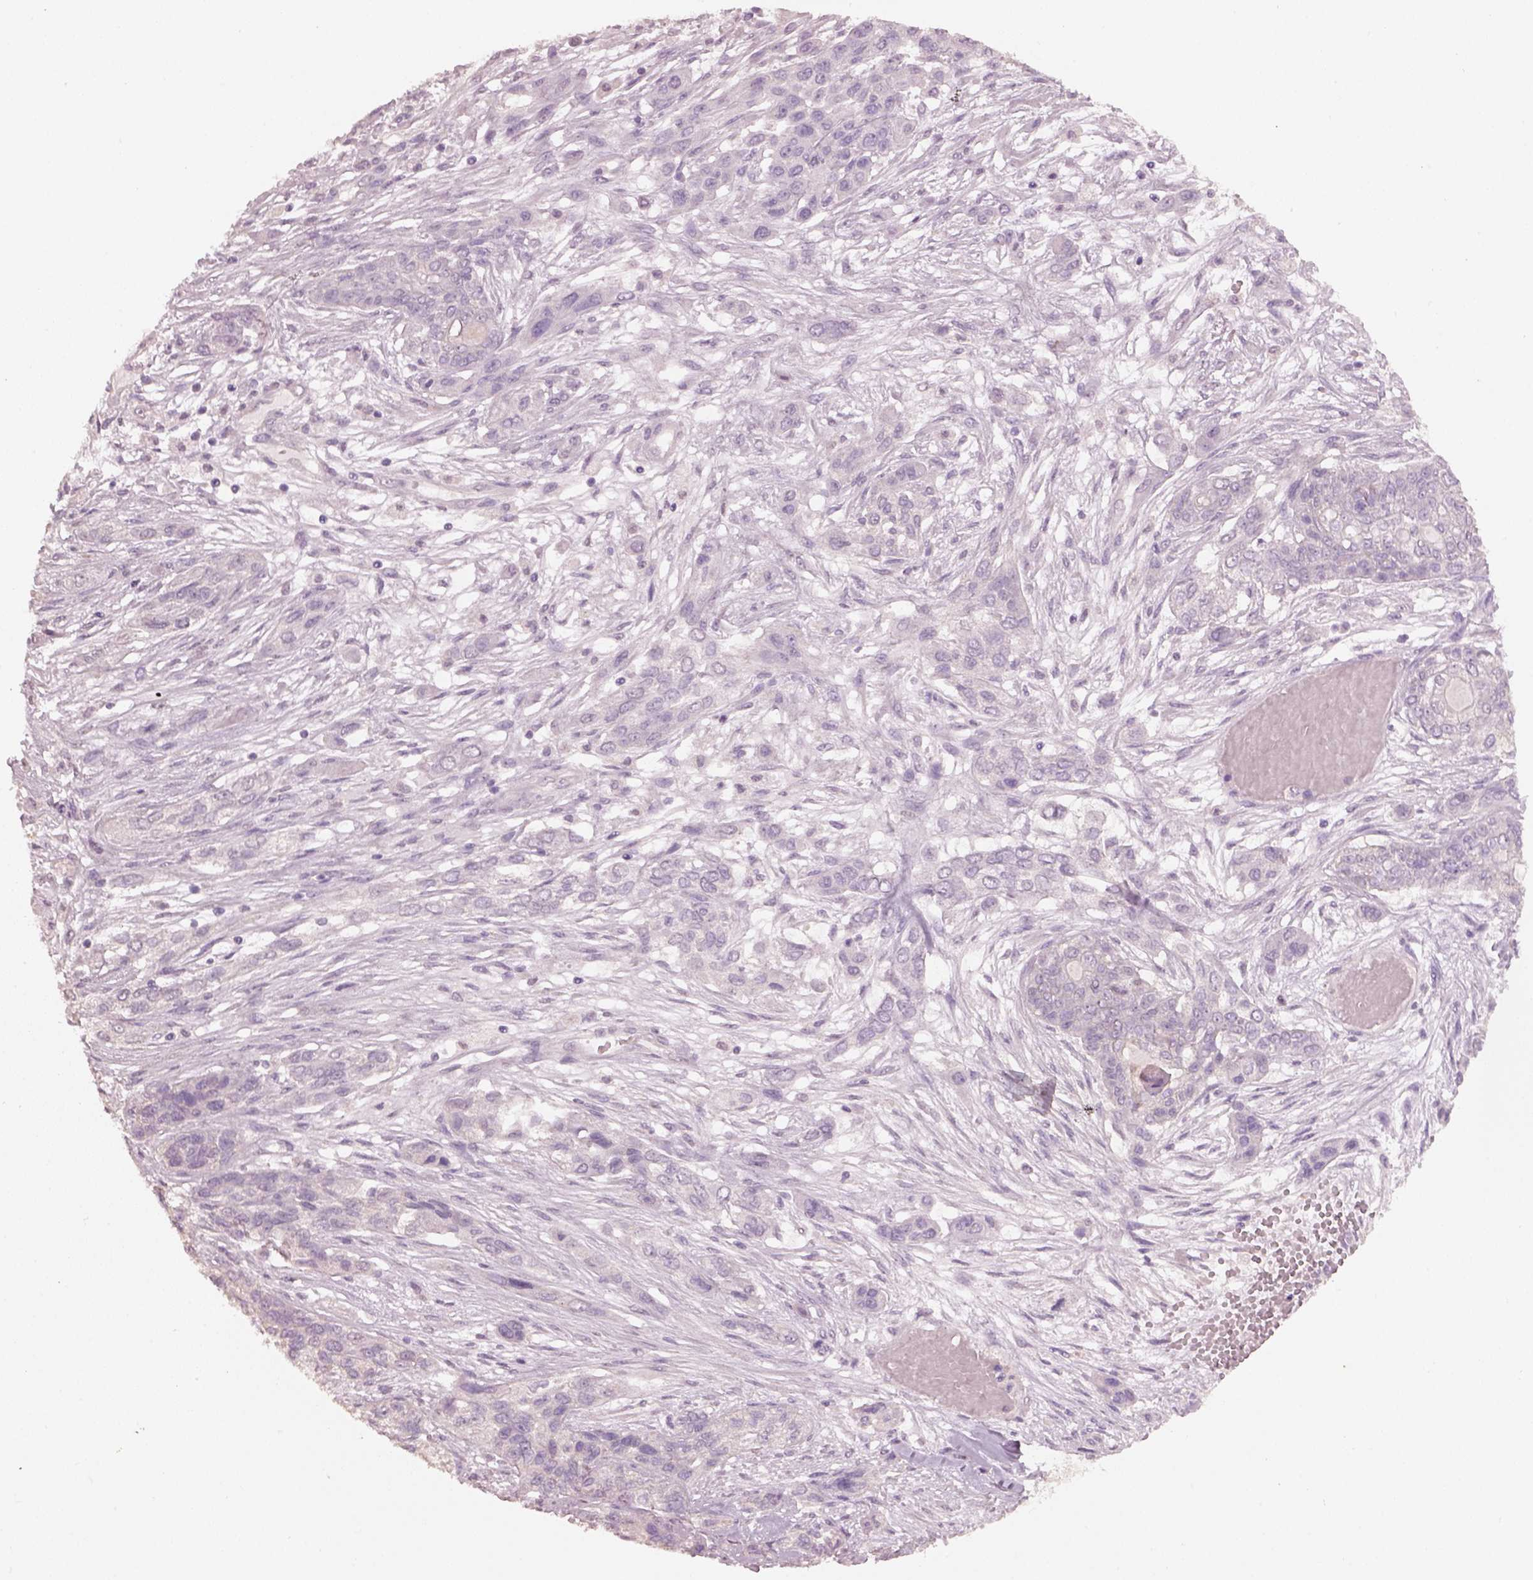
{"staining": {"intensity": "negative", "quantity": "none", "location": "none"}, "tissue": "lung cancer", "cell_type": "Tumor cells", "image_type": "cancer", "snomed": [{"axis": "morphology", "description": "Squamous cell carcinoma, NOS"}, {"axis": "topography", "description": "Lung"}], "caption": "A high-resolution photomicrograph shows IHC staining of lung cancer (squamous cell carcinoma), which demonstrates no significant staining in tumor cells.", "gene": "KCNIP3", "patient": {"sex": "female", "age": 70}}